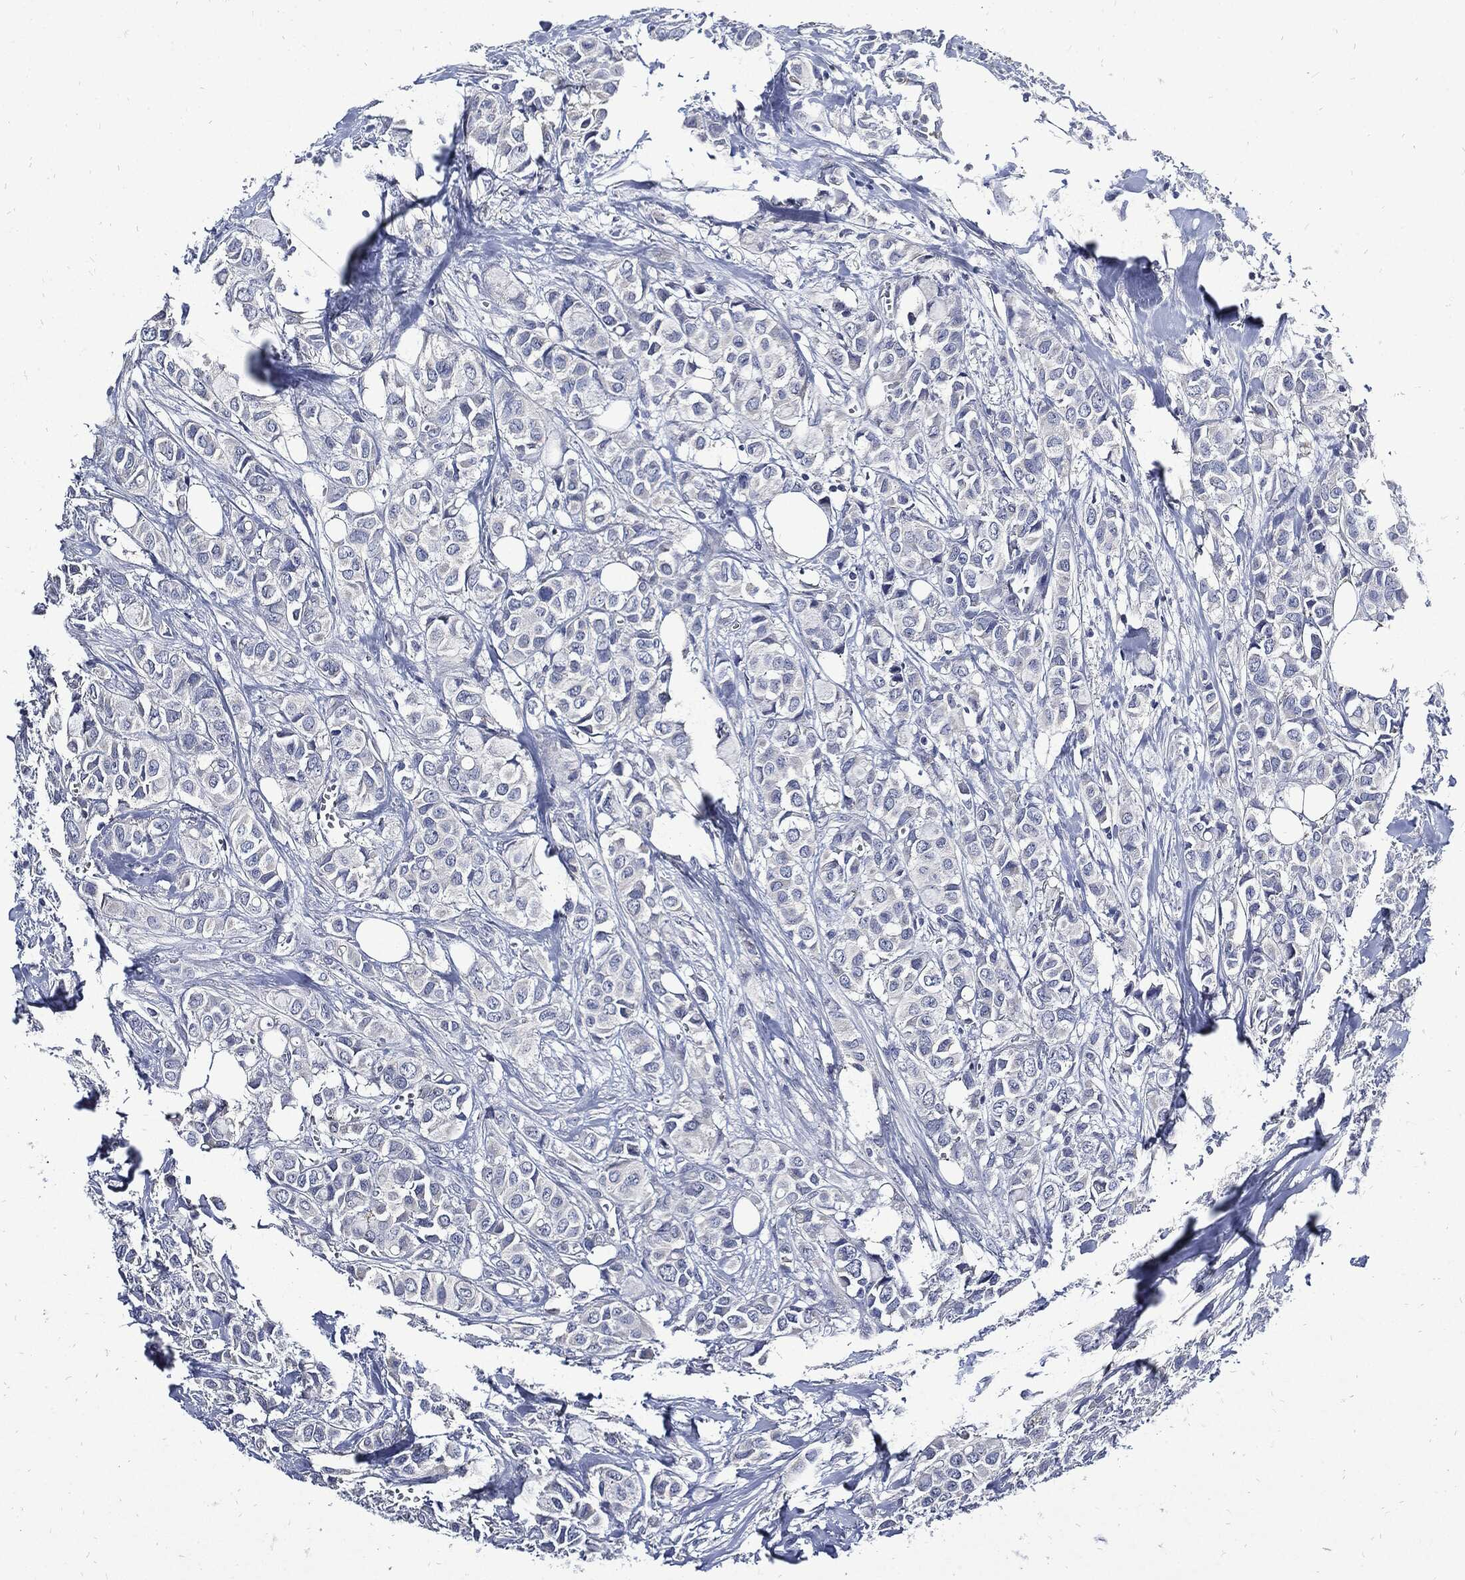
{"staining": {"intensity": "negative", "quantity": "none", "location": "none"}, "tissue": "breast cancer", "cell_type": "Tumor cells", "image_type": "cancer", "snomed": [{"axis": "morphology", "description": "Duct carcinoma"}, {"axis": "topography", "description": "Breast"}], "caption": "This is an IHC histopathology image of human breast intraductal carcinoma. There is no staining in tumor cells.", "gene": "CPE", "patient": {"sex": "female", "age": 85}}